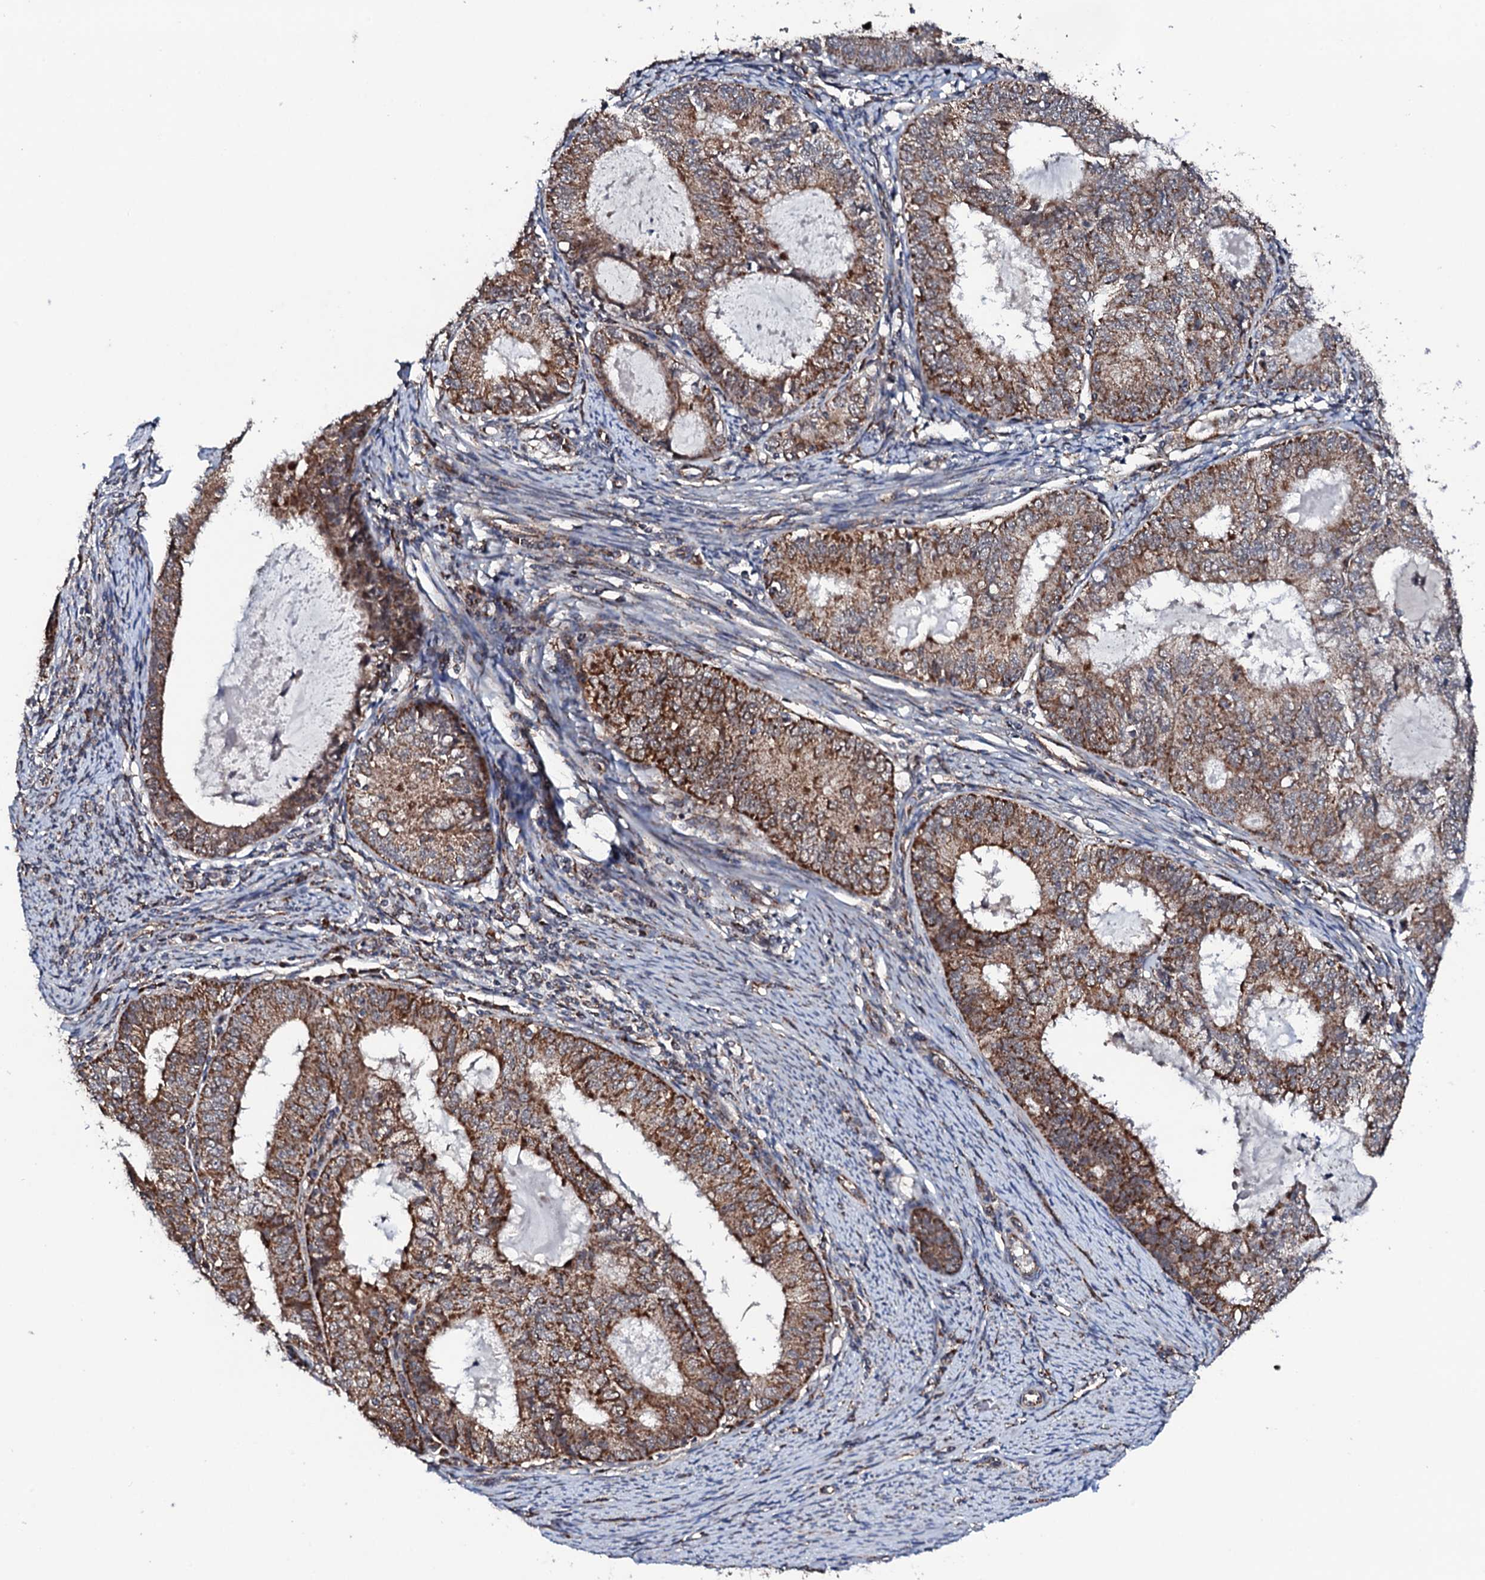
{"staining": {"intensity": "moderate", "quantity": ">75%", "location": "cytoplasmic/membranous"}, "tissue": "endometrial cancer", "cell_type": "Tumor cells", "image_type": "cancer", "snomed": [{"axis": "morphology", "description": "Adenocarcinoma, NOS"}, {"axis": "topography", "description": "Endometrium"}], "caption": "Adenocarcinoma (endometrial) tissue displays moderate cytoplasmic/membranous positivity in approximately >75% of tumor cells, visualized by immunohistochemistry. Immunohistochemistry stains the protein of interest in brown and the nuclei are stained blue.", "gene": "MTIF3", "patient": {"sex": "female", "age": 57}}